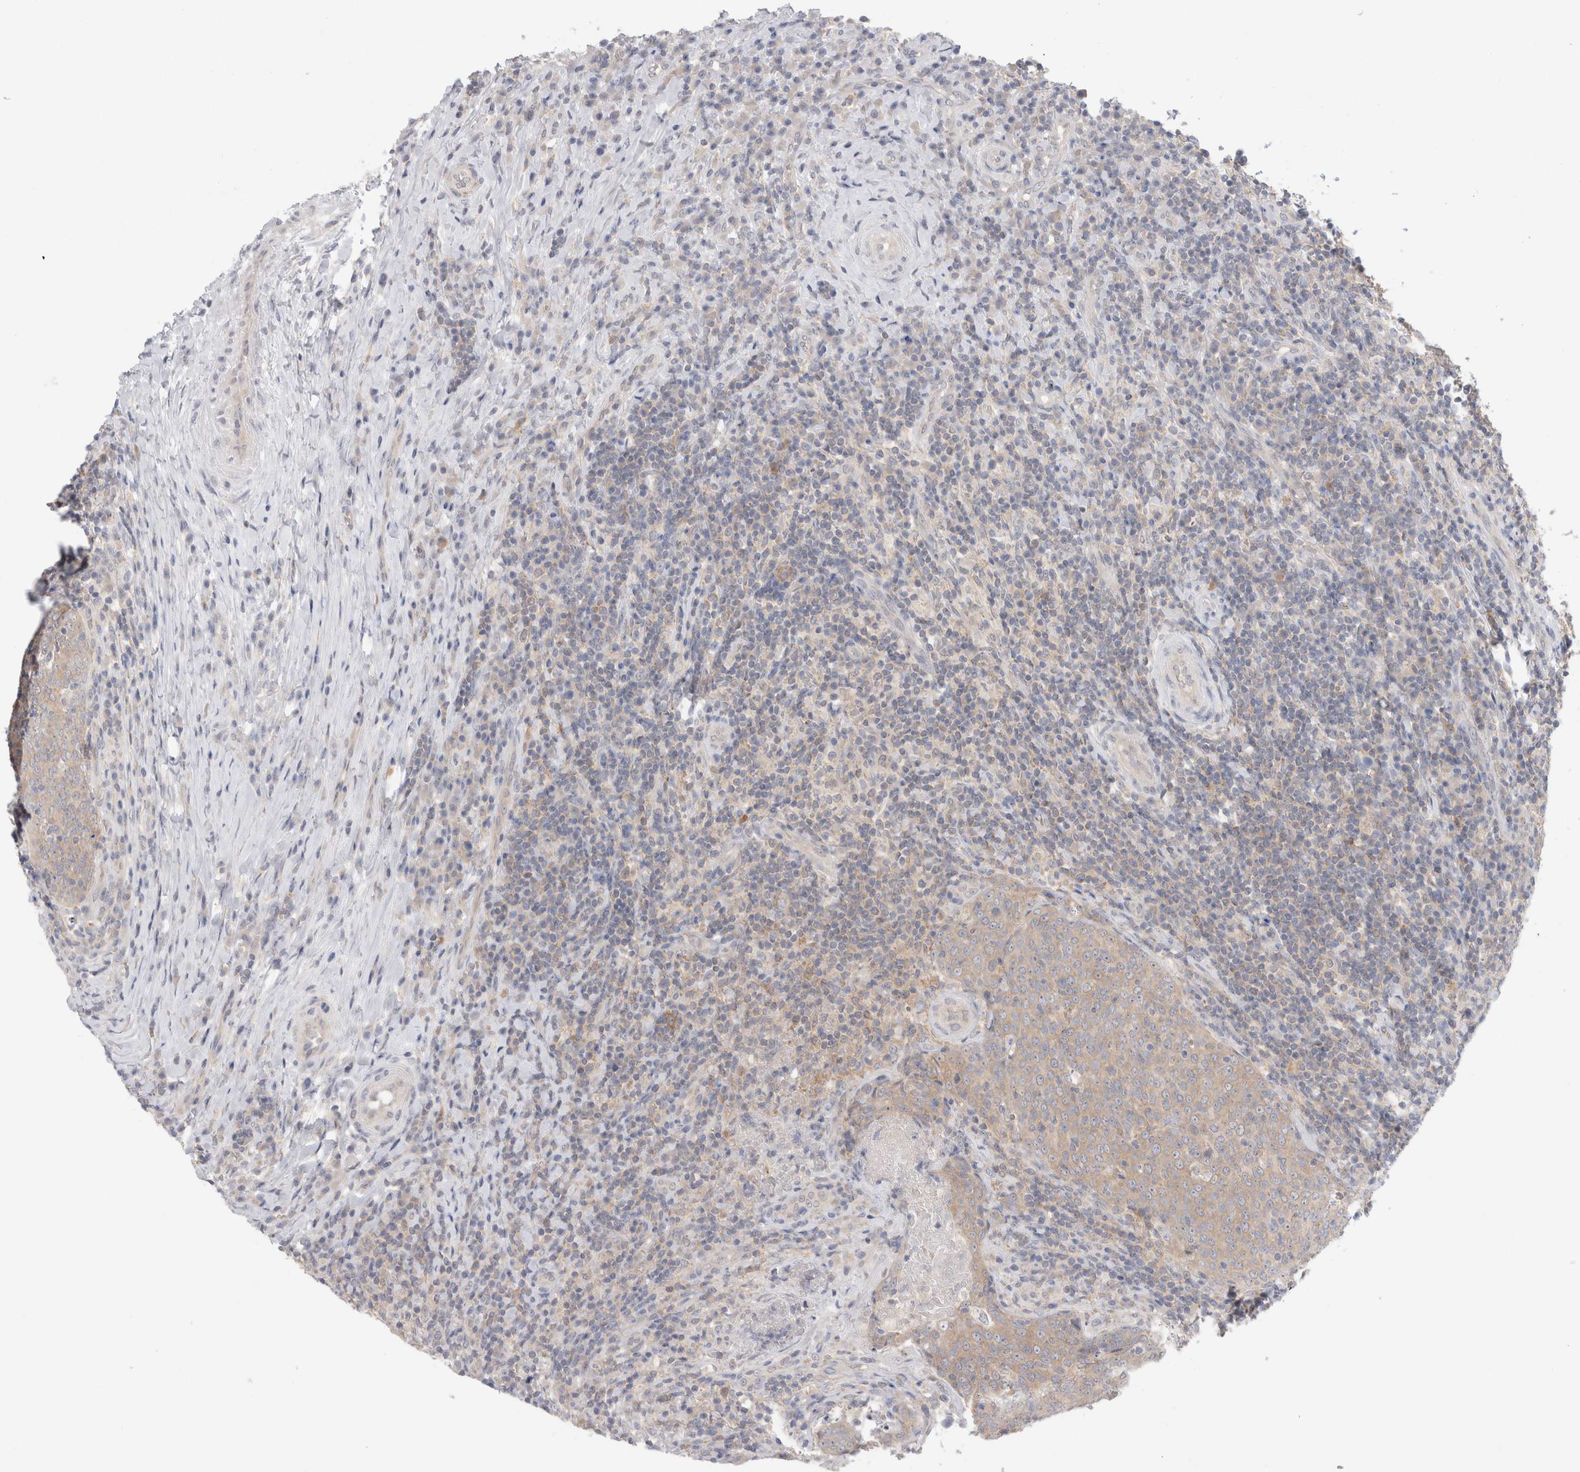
{"staining": {"intensity": "weak", "quantity": ">75%", "location": "cytoplasmic/membranous"}, "tissue": "head and neck cancer", "cell_type": "Tumor cells", "image_type": "cancer", "snomed": [{"axis": "morphology", "description": "Squamous cell carcinoma, NOS"}, {"axis": "morphology", "description": "Squamous cell carcinoma, metastatic, NOS"}, {"axis": "topography", "description": "Lymph node"}, {"axis": "topography", "description": "Head-Neck"}], "caption": "Immunohistochemical staining of human metastatic squamous cell carcinoma (head and neck) exhibits low levels of weak cytoplasmic/membranous protein positivity in approximately >75% of tumor cells.", "gene": "NDOR1", "patient": {"sex": "male", "age": 62}}